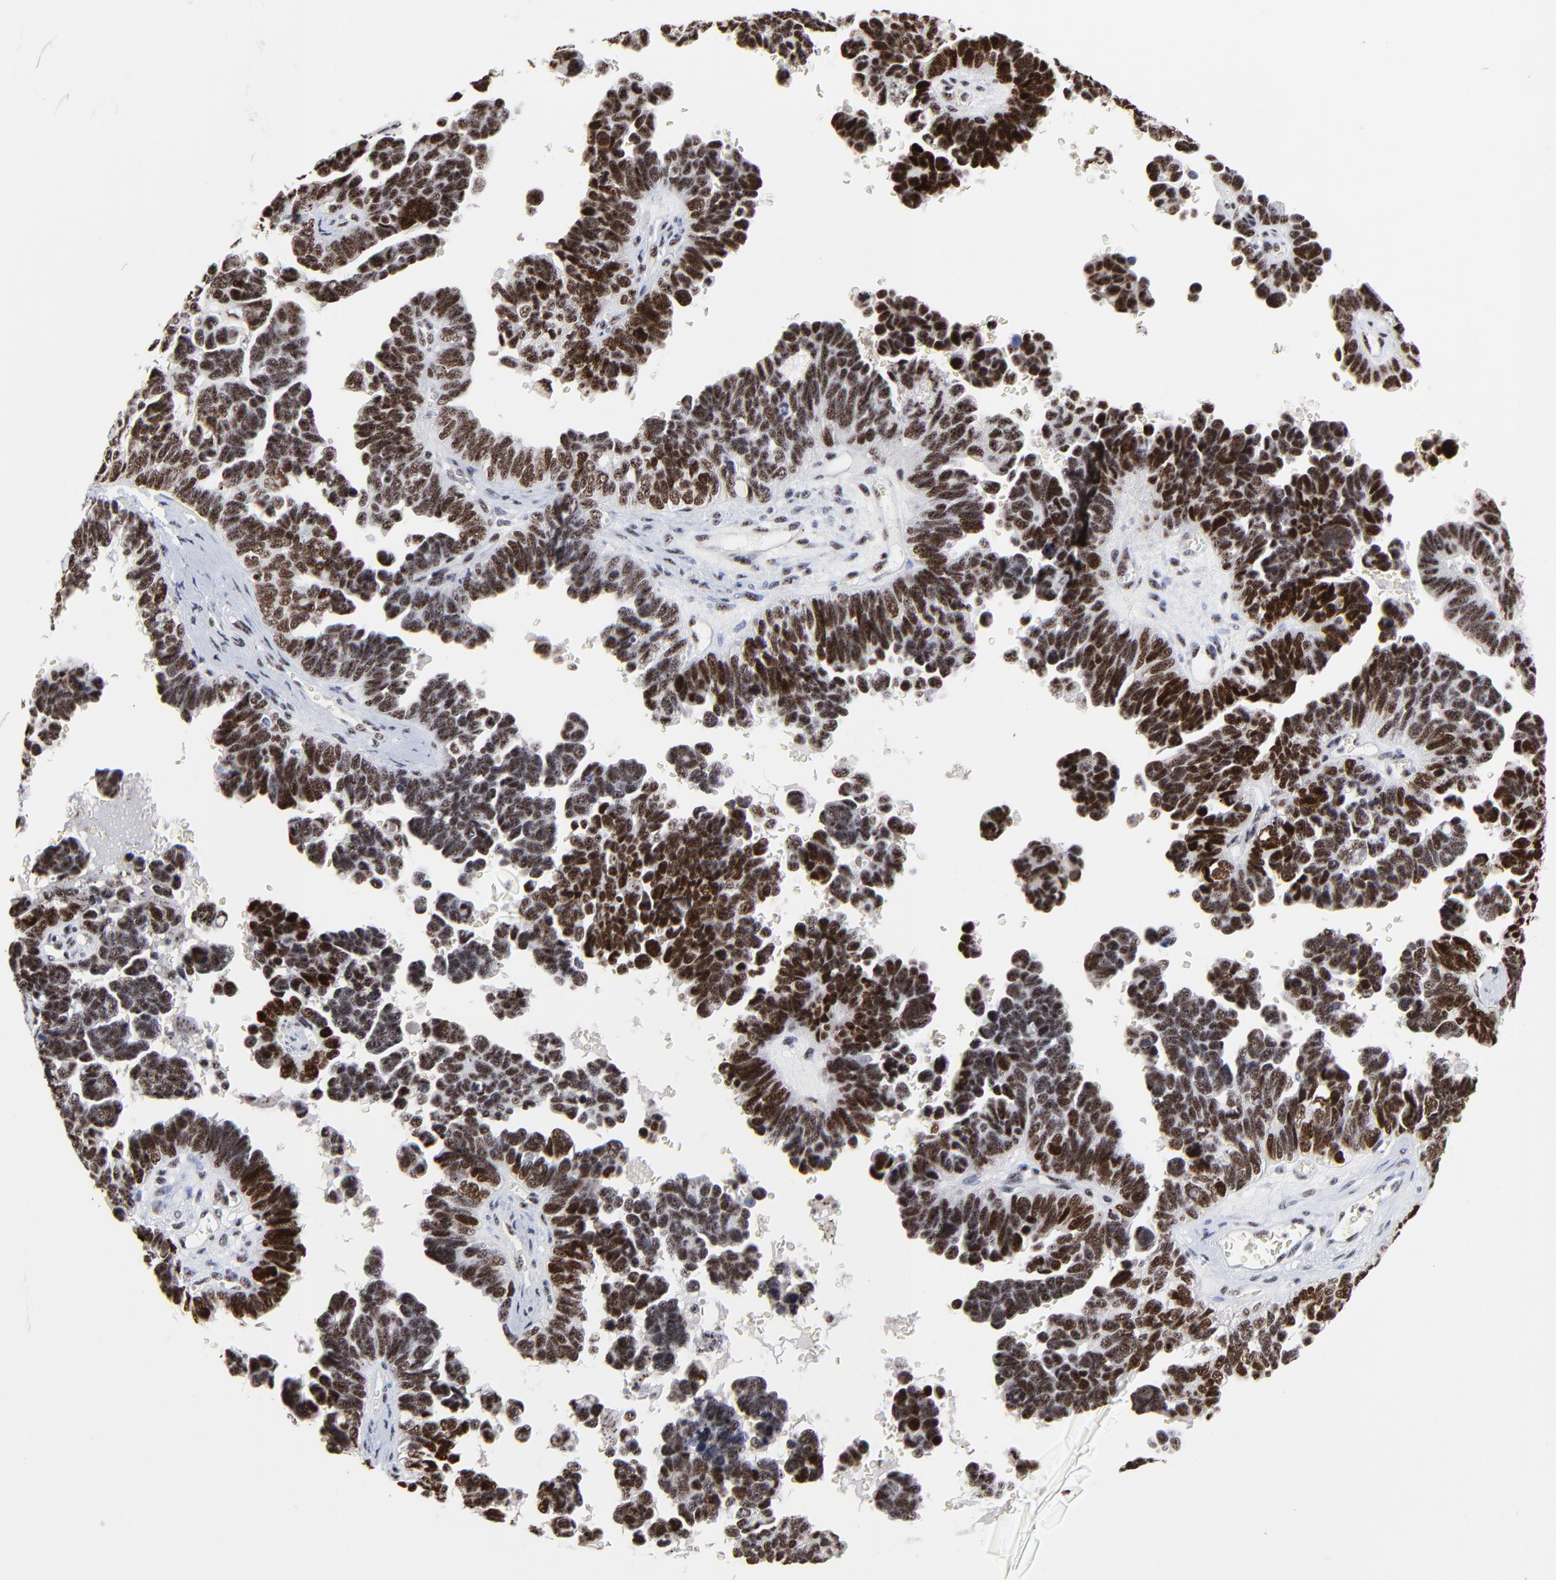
{"staining": {"intensity": "strong", "quantity": ">75%", "location": "nuclear"}, "tissue": "ovarian cancer", "cell_type": "Tumor cells", "image_type": "cancer", "snomed": [{"axis": "morphology", "description": "Cystadenocarcinoma, serous, NOS"}, {"axis": "topography", "description": "Ovary"}], "caption": "Serous cystadenocarcinoma (ovarian) stained with a brown dye shows strong nuclear positive positivity in about >75% of tumor cells.", "gene": "MBD4", "patient": {"sex": "female", "age": 69}}